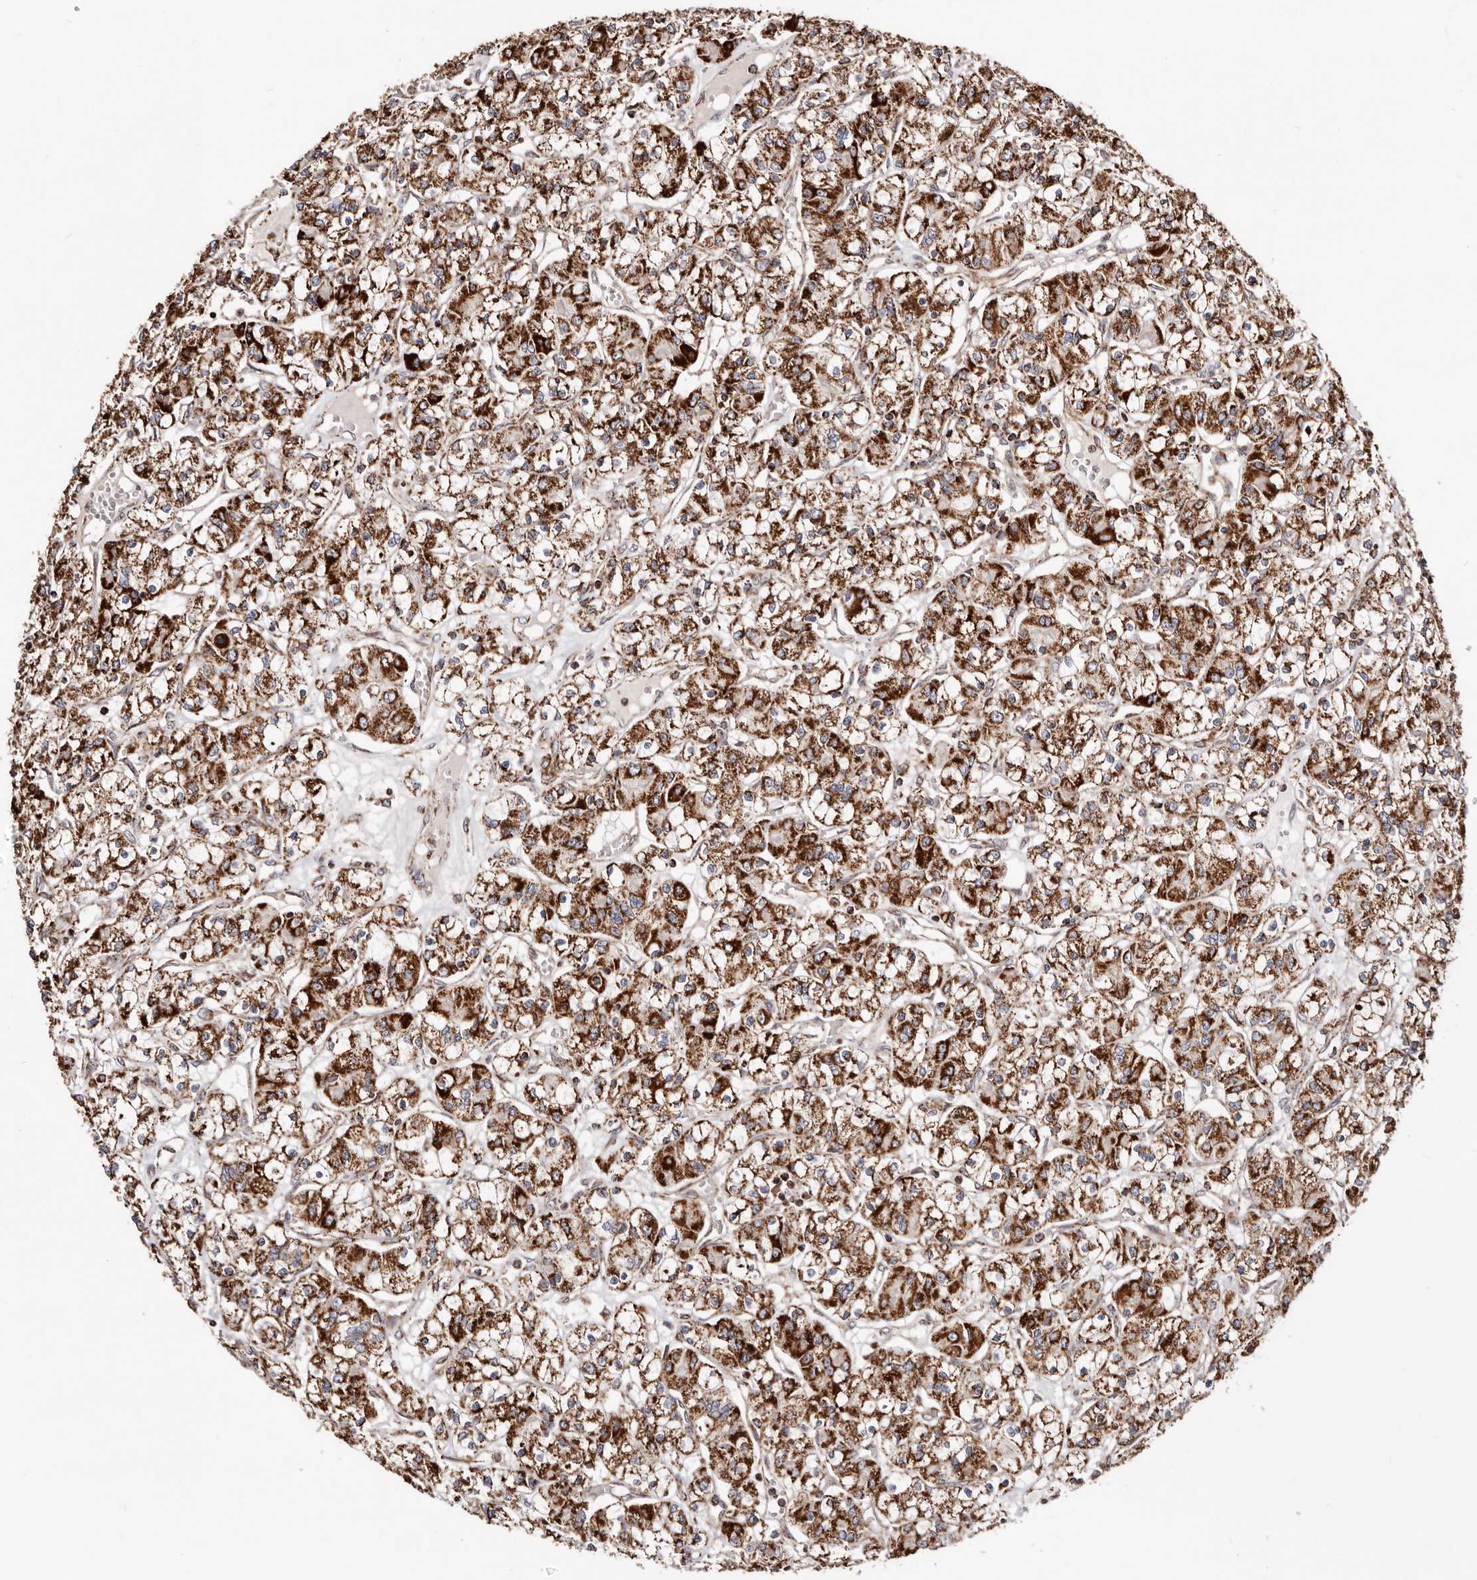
{"staining": {"intensity": "strong", "quantity": "25%-75%", "location": "cytoplasmic/membranous"}, "tissue": "renal cancer", "cell_type": "Tumor cells", "image_type": "cancer", "snomed": [{"axis": "morphology", "description": "Adenocarcinoma, NOS"}, {"axis": "topography", "description": "Kidney"}], "caption": "Renal cancer tissue displays strong cytoplasmic/membranous positivity in approximately 25%-75% of tumor cells", "gene": "PRKACB", "patient": {"sex": "female", "age": 59}}